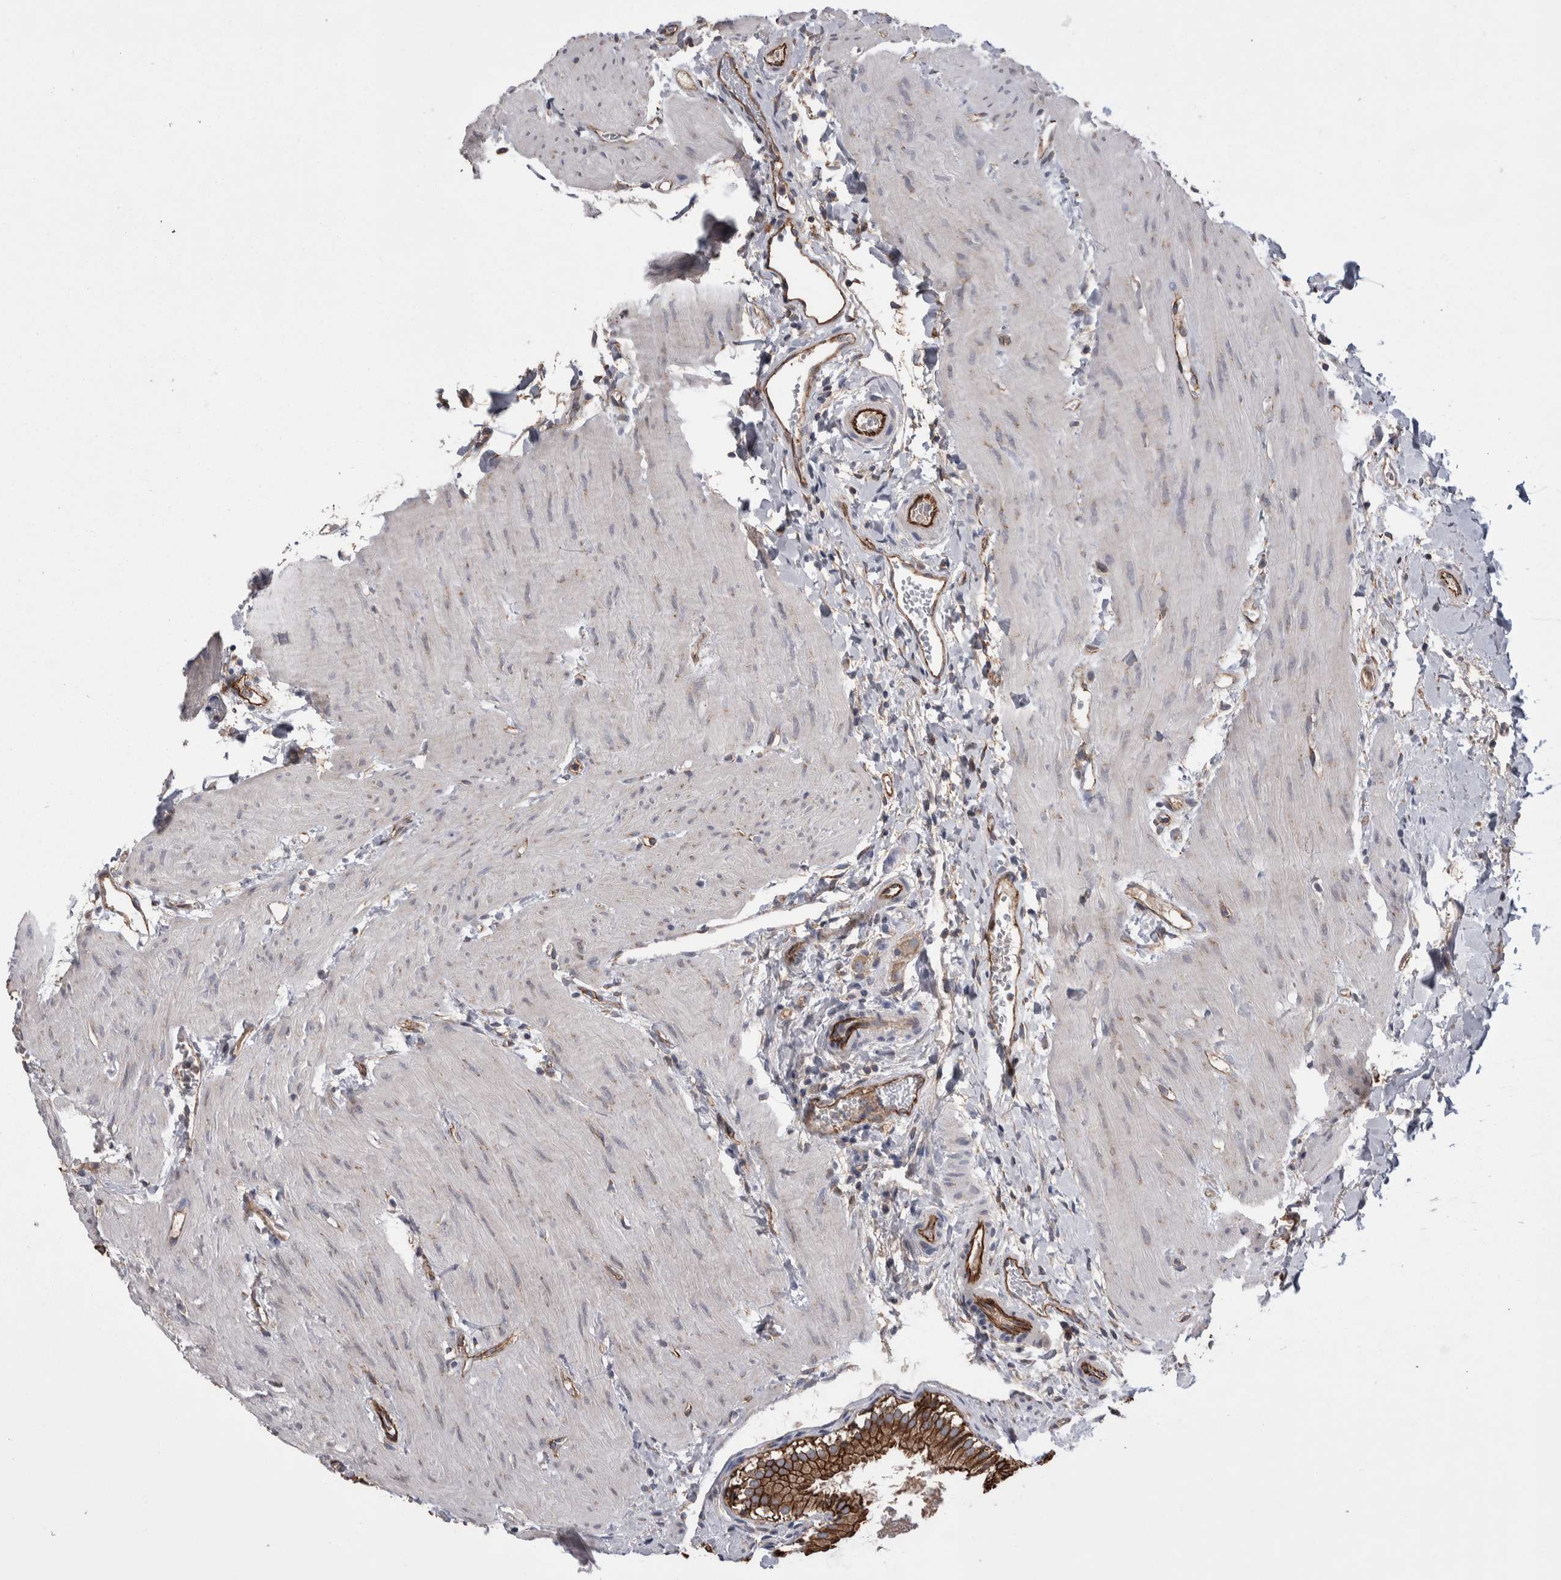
{"staining": {"intensity": "strong", "quantity": ">75%", "location": "cytoplasmic/membranous"}, "tissue": "gallbladder", "cell_type": "Glandular cells", "image_type": "normal", "snomed": [{"axis": "morphology", "description": "Normal tissue, NOS"}, {"axis": "topography", "description": "Gallbladder"}], "caption": "Strong cytoplasmic/membranous positivity for a protein is appreciated in approximately >75% of glandular cells of normal gallbladder using immunohistochemistry.", "gene": "LIMA1", "patient": {"sex": "female", "age": 26}}